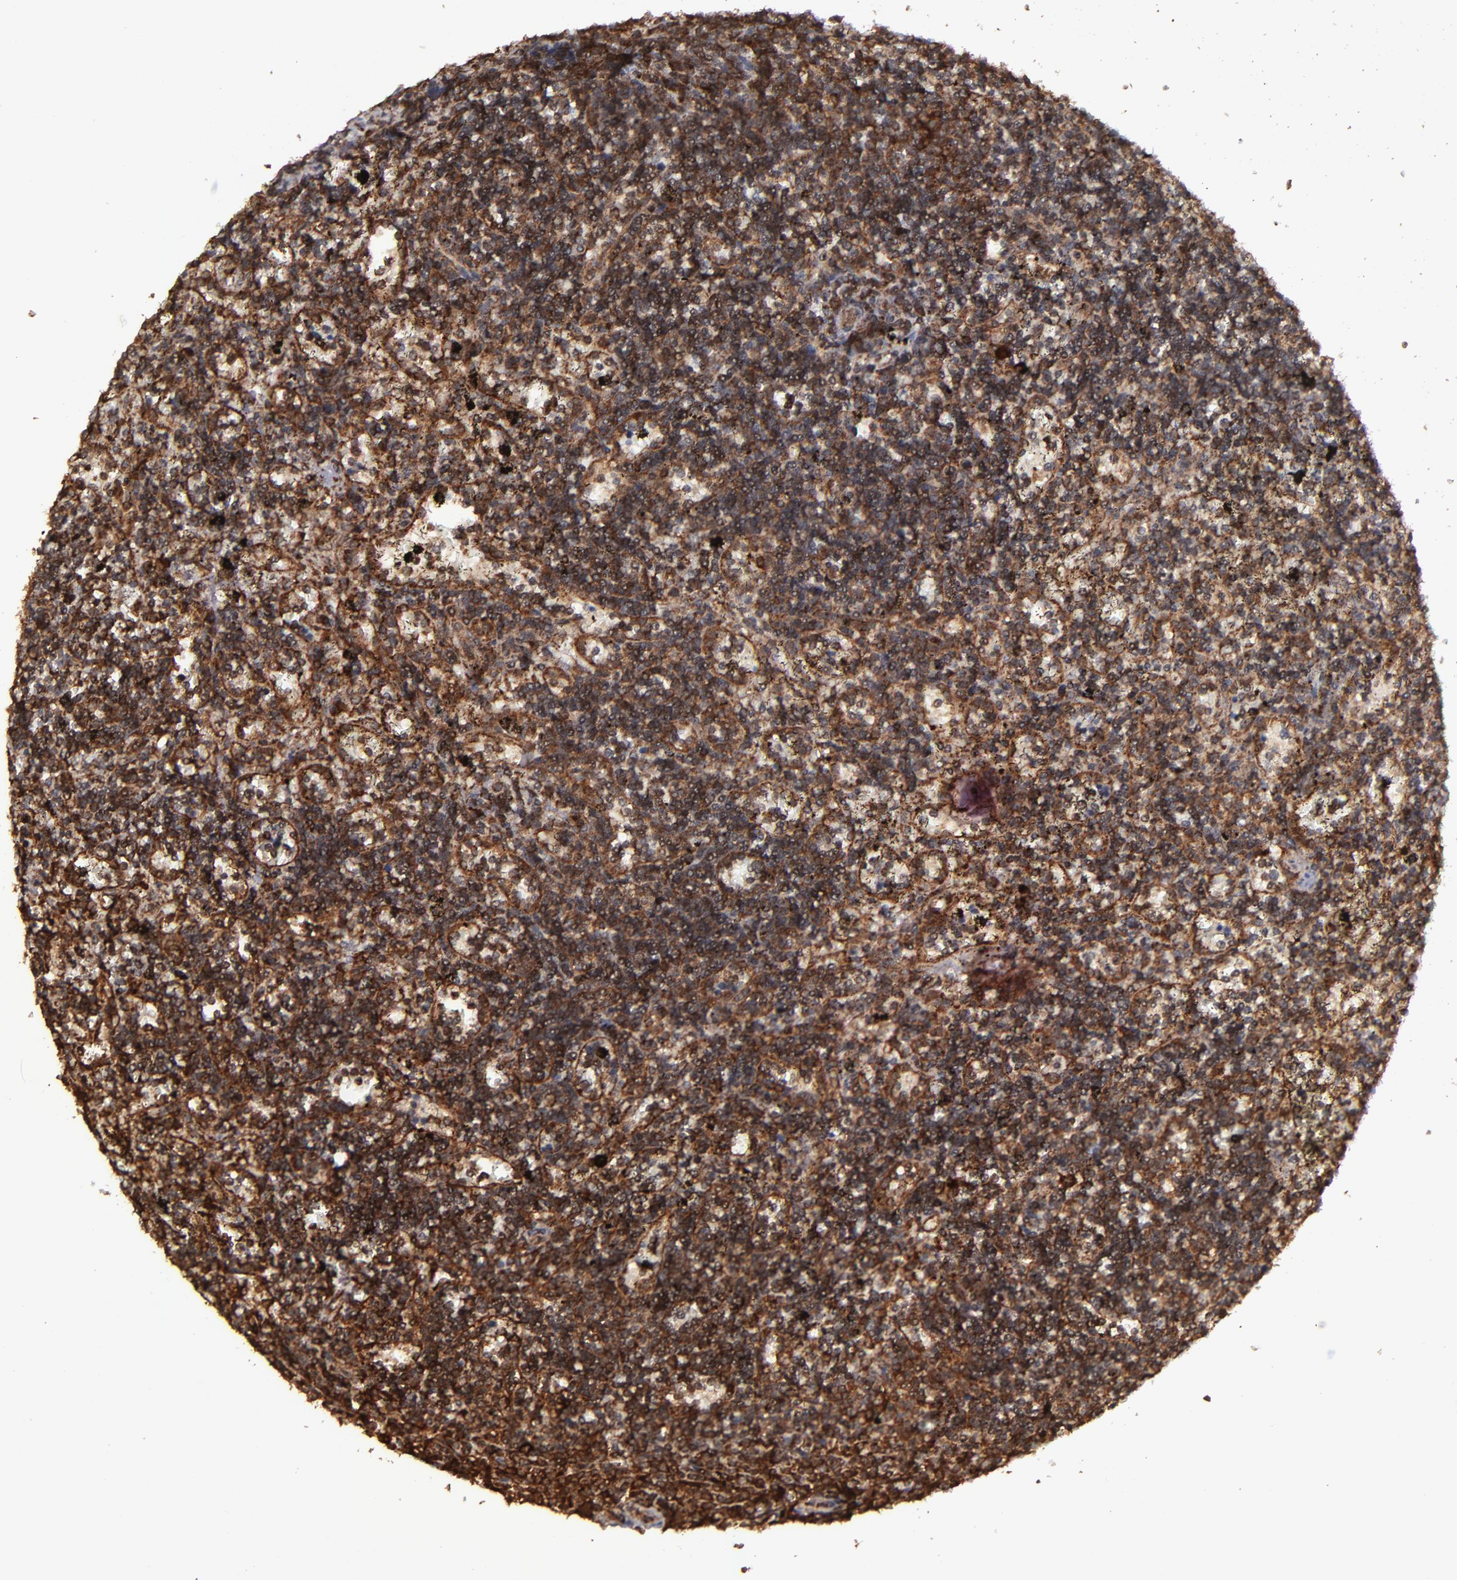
{"staining": {"intensity": "strong", "quantity": ">75%", "location": "cytoplasmic/membranous,nuclear"}, "tissue": "lymphoma", "cell_type": "Tumor cells", "image_type": "cancer", "snomed": [{"axis": "morphology", "description": "Malignant lymphoma, non-Hodgkin's type, Low grade"}, {"axis": "topography", "description": "Spleen"}], "caption": "Lymphoma stained with IHC shows strong cytoplasmic/membranous and nuclear expression in about >75% of tumor cells. The protein is stained brown, and the nuclei are stained in blue (DAB IHC with brightfield microscopy, high magnification).", "gene": "EIF4ENIF1", "patient": {"sex": "male", "age": 60}}